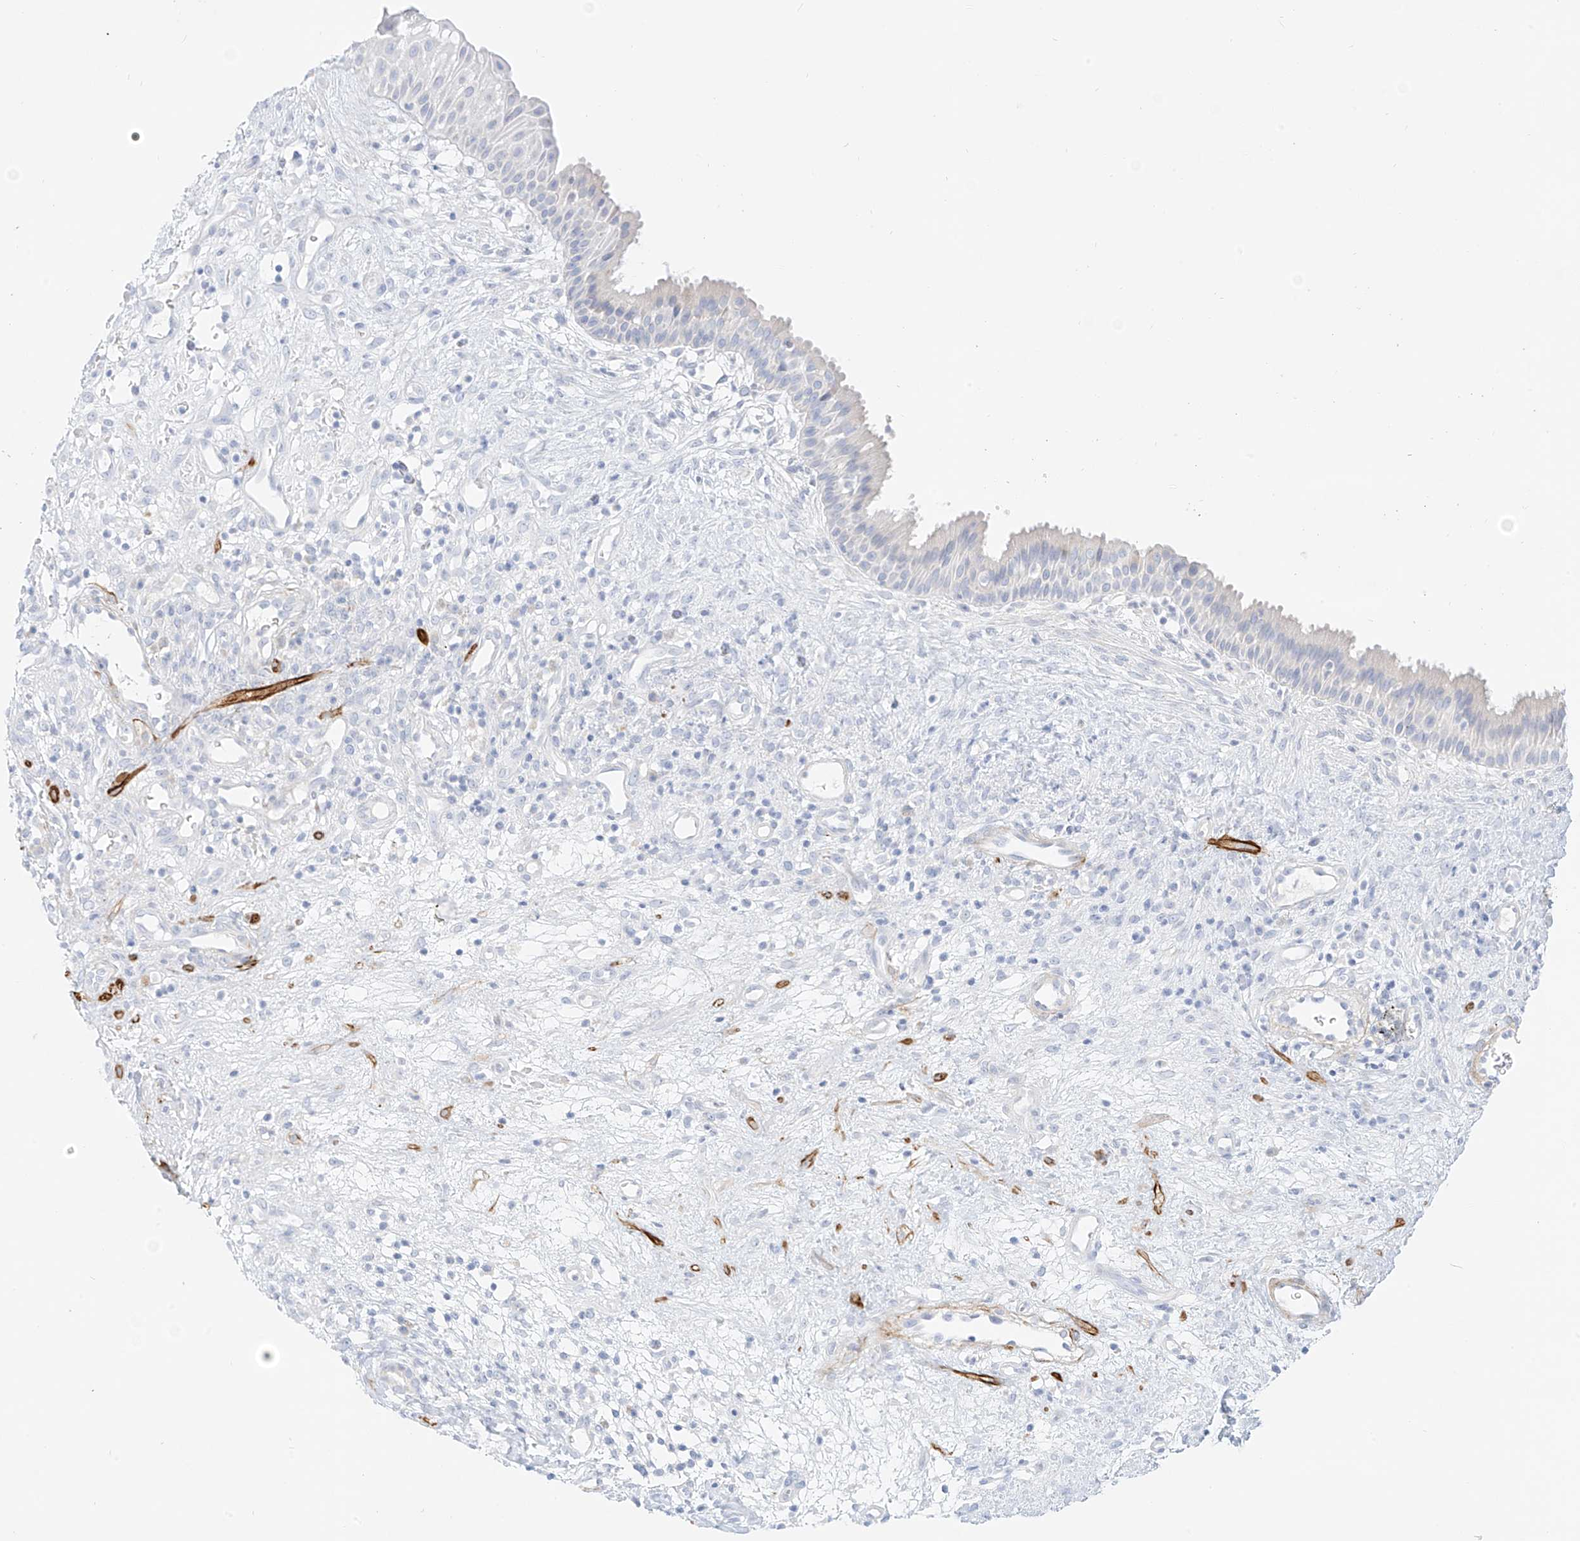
{"staining": {"intensity": "negative", "quantity": "none", "location": "none"}, "tissue": "nasopharynx", "cell_type": "Respiratory epithelial cells", "image_type": "normal", "snomed": [{"axis": "morphology", "description": "Normal tissue, NOS"}, {"axis": "topography", "description": "Nasopharynx"}], "caption": "A photomicrograph of nasopharynx stained for a protein demonstrates no brown staining in respiratory epithelial cells. Brightfield microscopy of immunohistochemistry (IHC) stained with DAB (3,3'-diaminobenzidine) (brown) and hematoxylin (blue), captured at high magnification.", "gene": "ST3GAL5", "patient": {"sex": "male", "age": 22}}